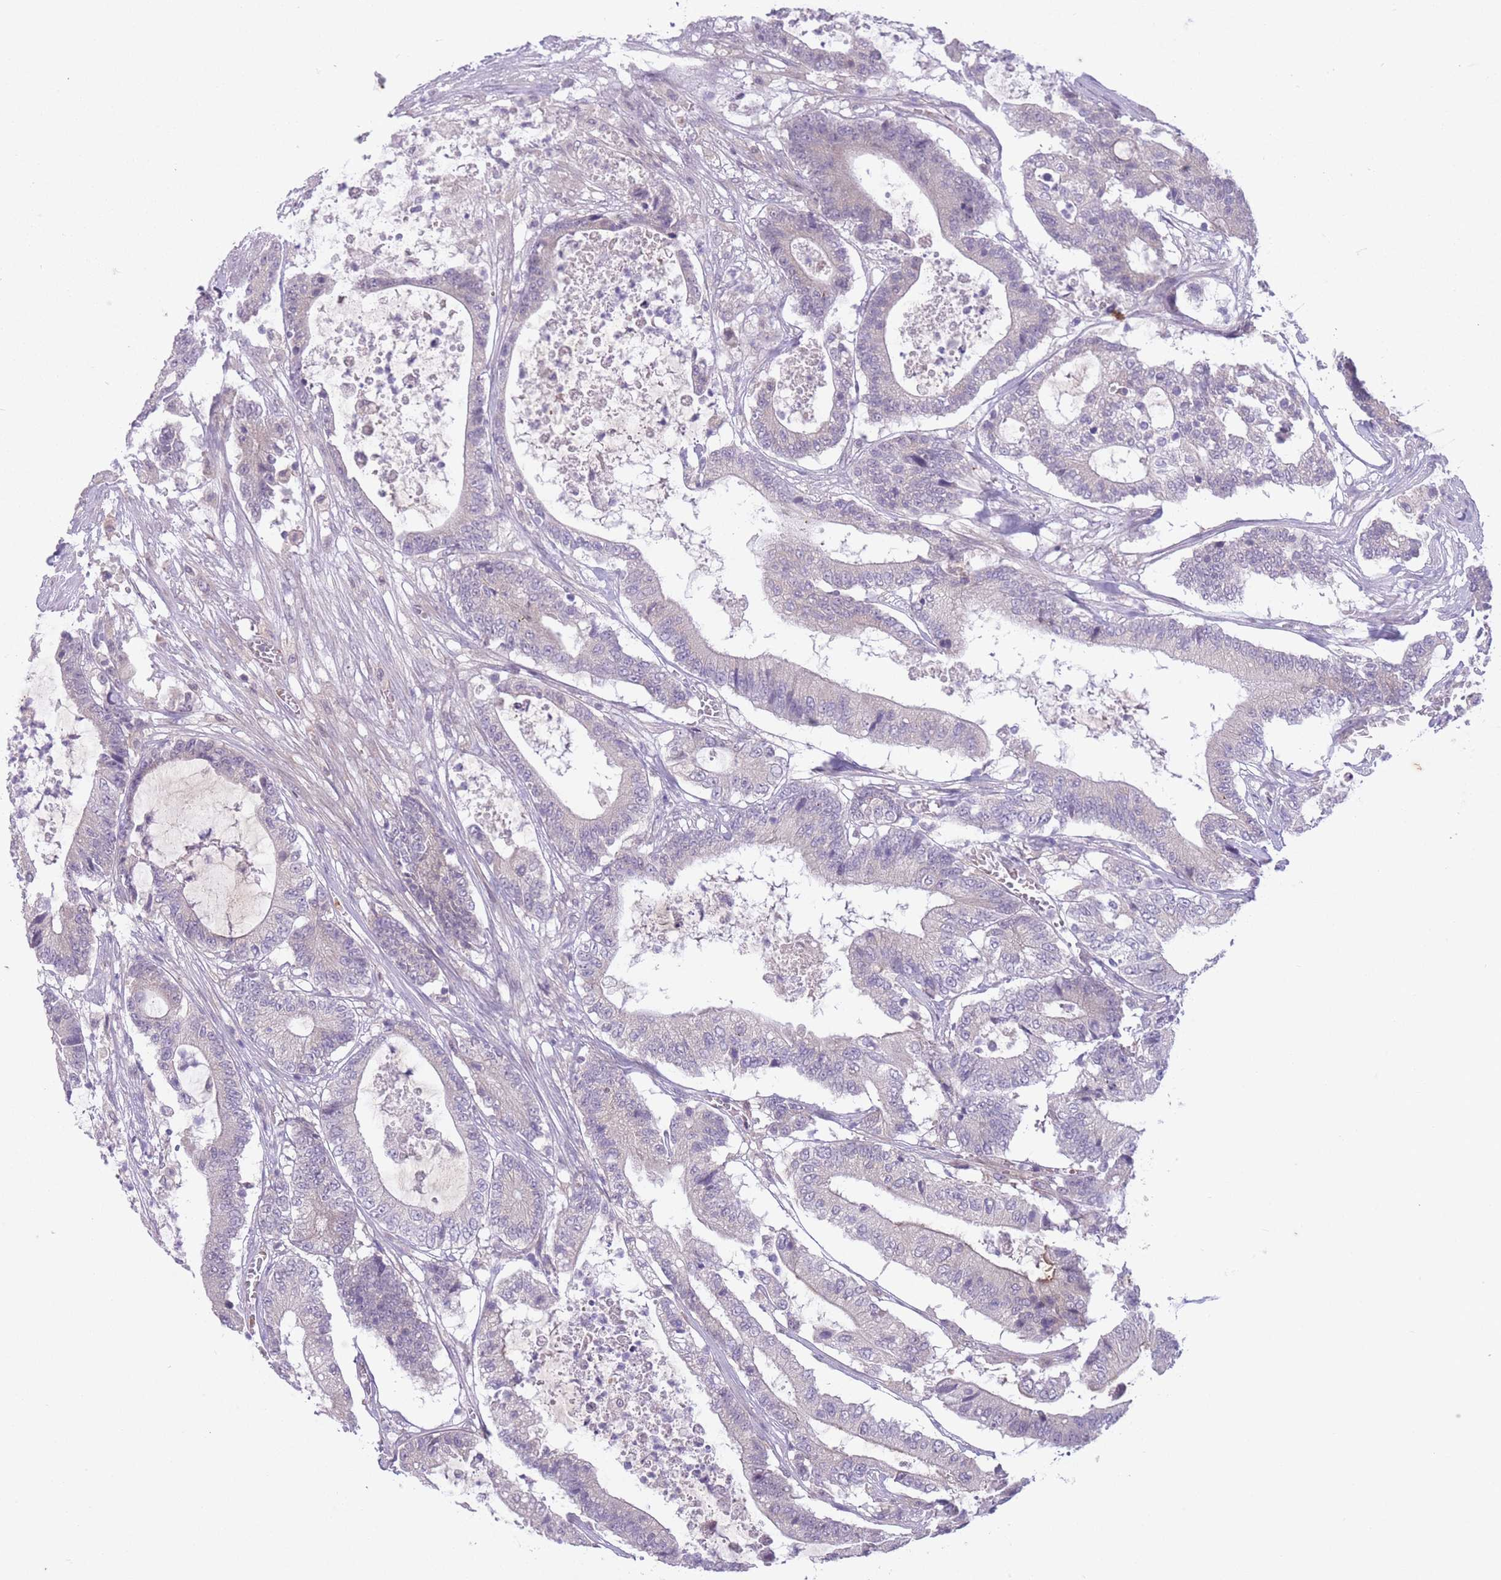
{"staining": {"intensity": "negative", "quantity": "none", "location": "none"}, "tissue": "colorectal cancer", "cell_type": "Tumor cells", "image_type": "cancer", "snomed": [{"axis": "morphology", "description": "Adenocarcinoma, NOS"}, {"axis": "topography", "description": "Colon"}], "caption": "Immunohistochemistry of colorectal cancer displays no expression in tumor cells. The staining was performed using DAB to visualize the protein expression in brown, while the nuclei were stained in blue with hematoxylin (Magnification: 20x).", "gene": "ARPIN", "patient": {"sex": "female", "age": 84}}